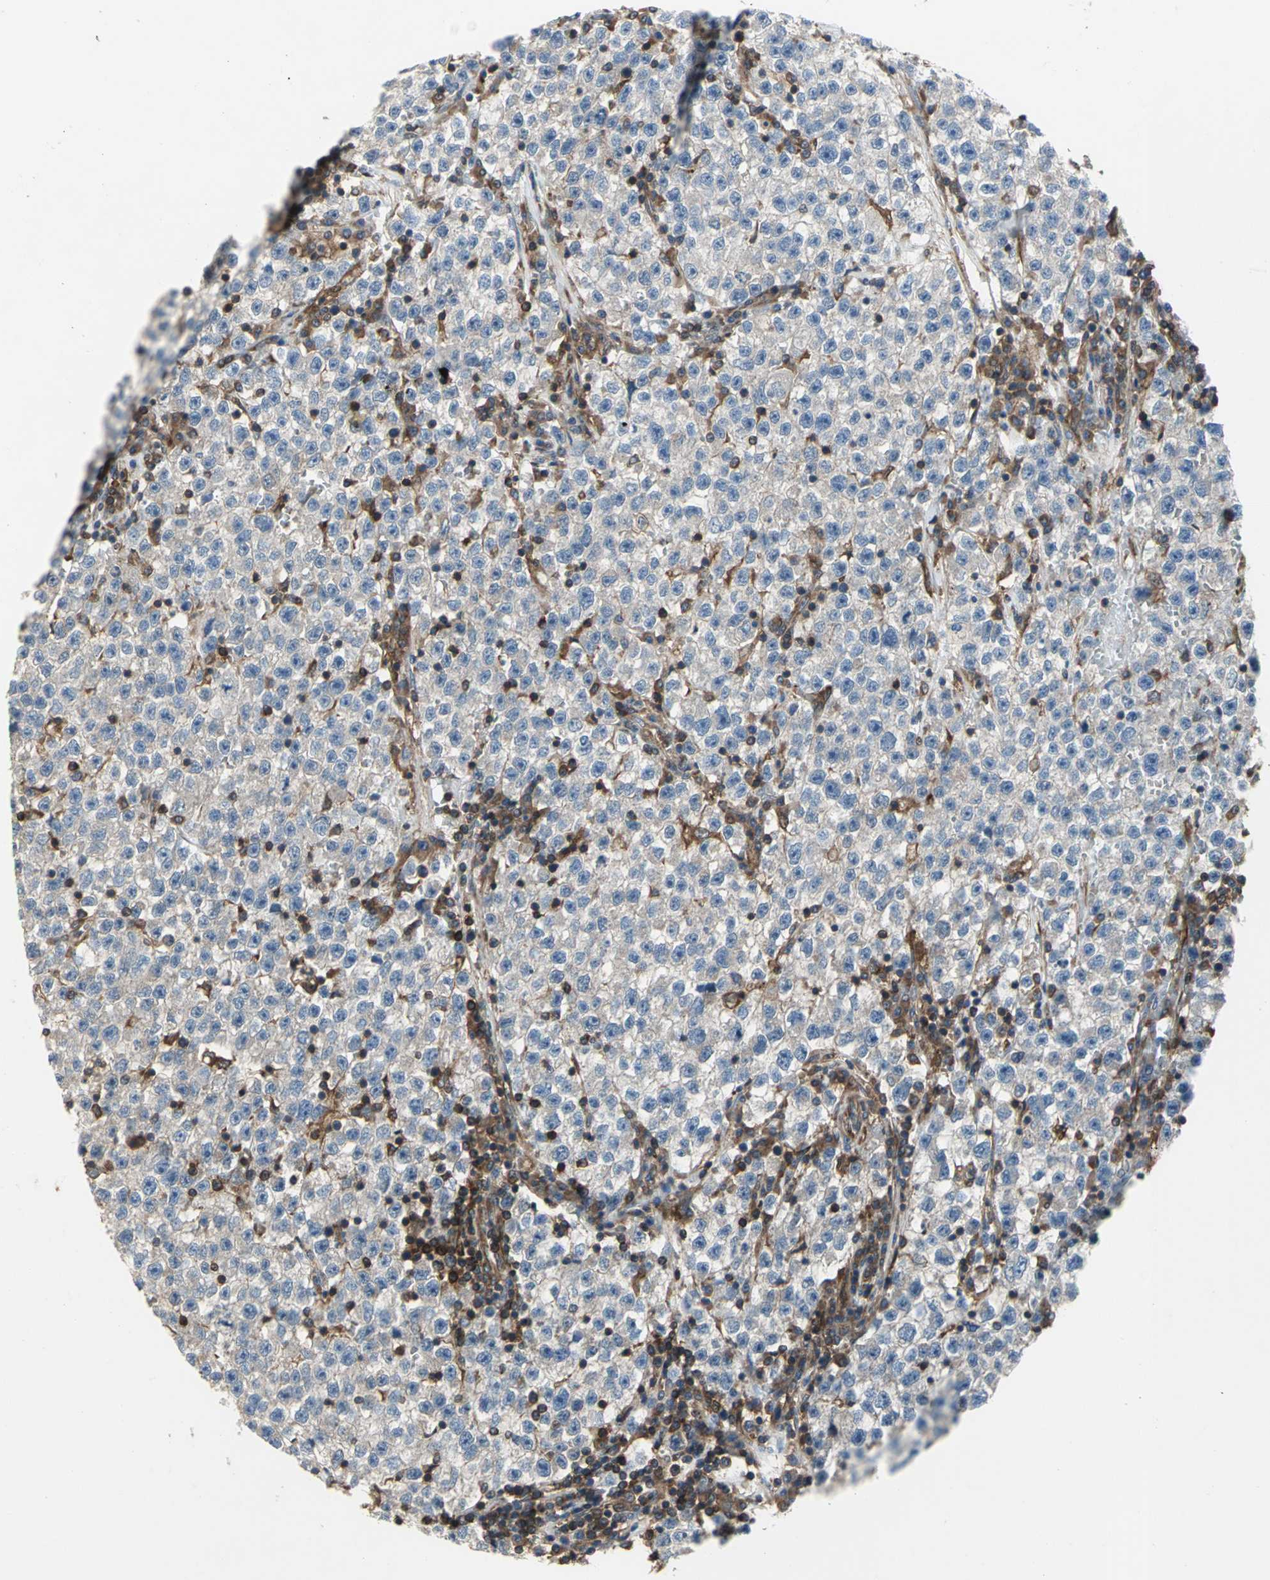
{"staining": {"intensity": "moderate", "quantity": "25%-75%", "location": "cytoplasmic/membranous"}, "tissue": "testis cancer", "cell_type": "Tumor cells", "image_type": "cancer", "snomed": [{"axis": "morphology", "description": "Seminoma, NOS"}, {"axis": "topography", "description": "Testis"}], "caption": "Immunohistochemical staining of seminoma (testis) displays moderate cytoplasmic/membranous protein expression in approximately 25%-75% of tumor cells. The staining is performed using DAB brown chromogen to label protein expression. The nuclei are counter-stained blue using hematoxylin.", "gene": "CAPN1", "patient": {"sex": "male", "age": 22}}